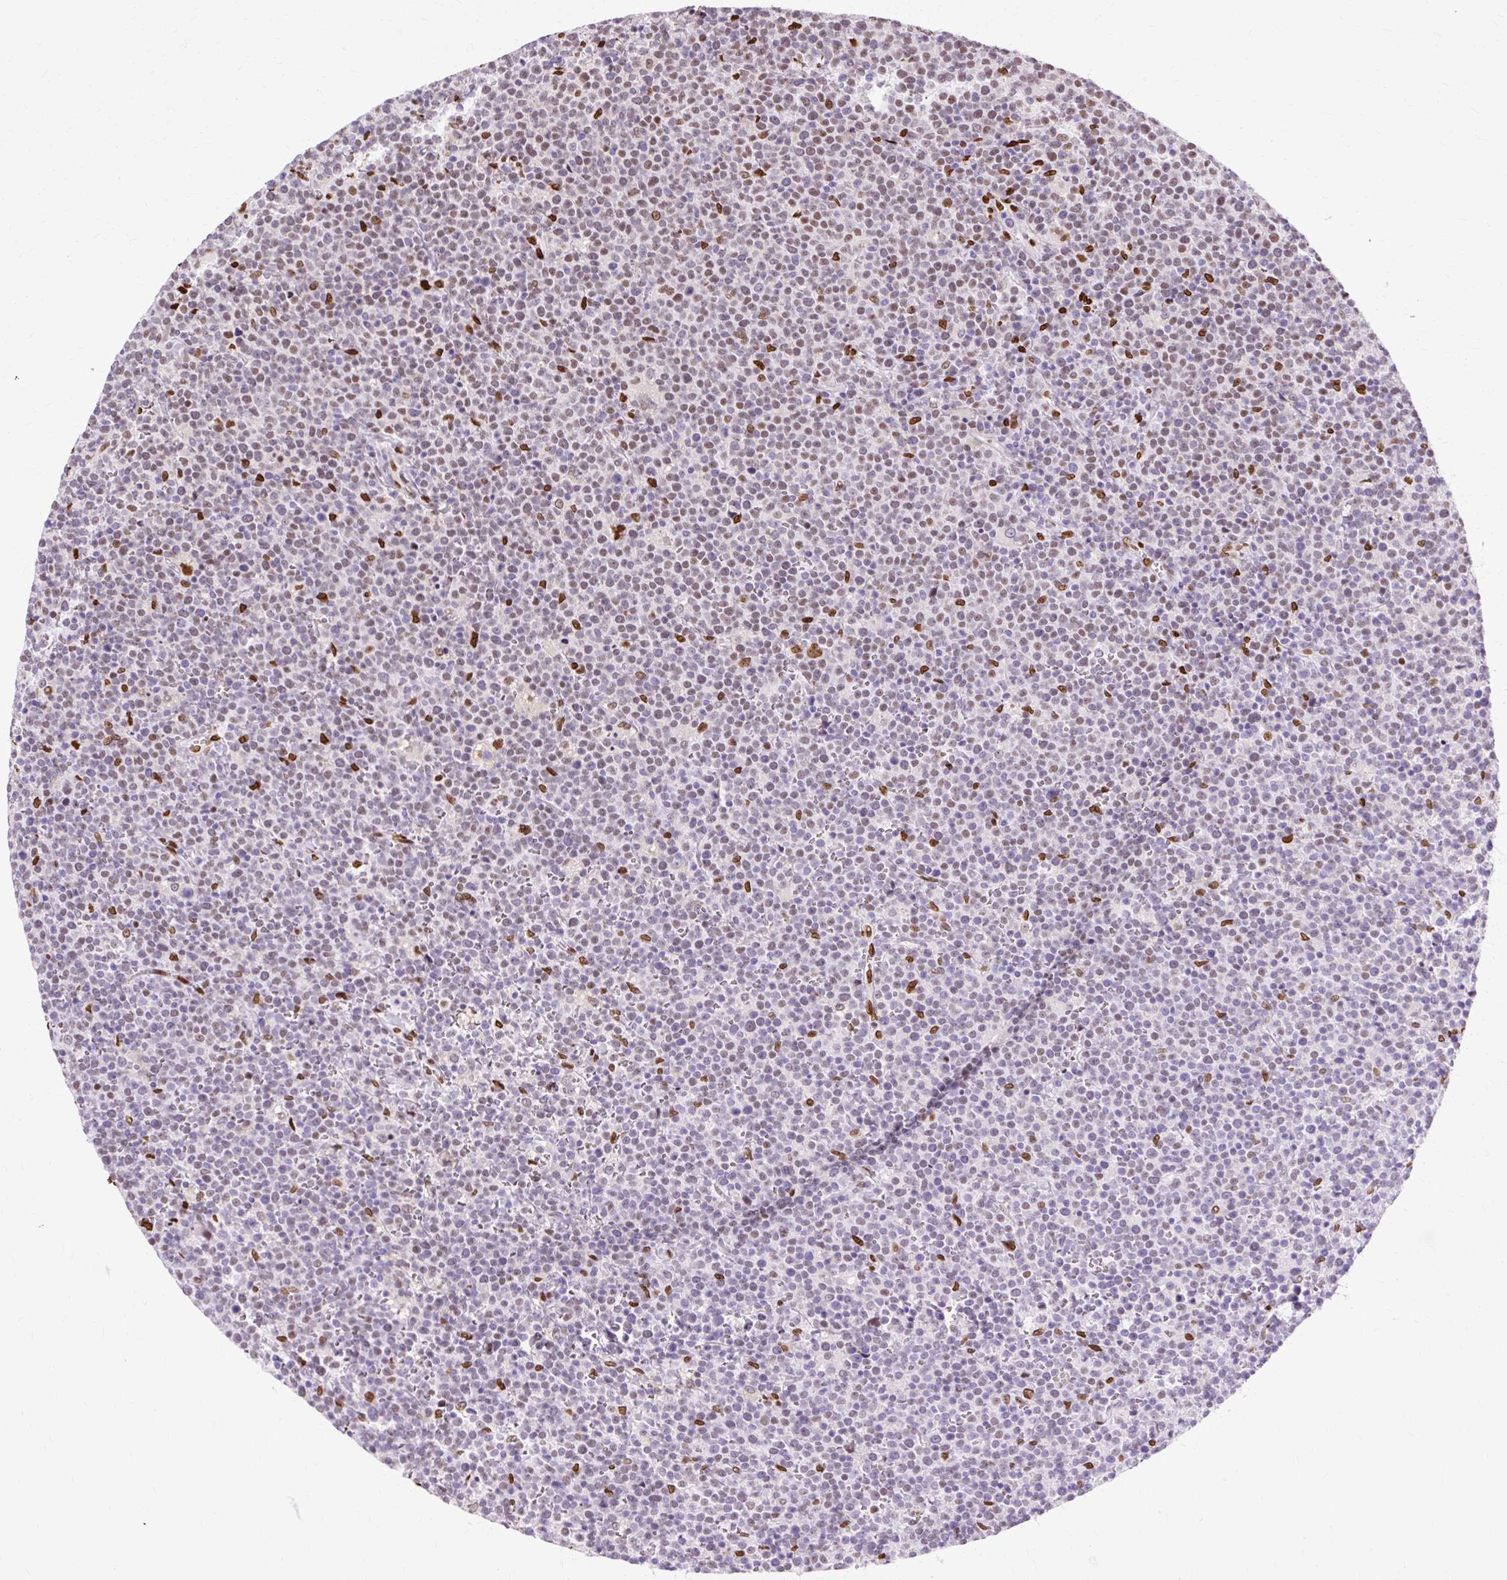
{"staining": {"intensity": "moderate", "quantity": "<25%", "location": "nuclear"}, "tissue": "lymphoma", "cell_type": "Tumor cells", "image_type": "cancer", "snomed": [{"axis": "morphology", "description": "Malignant lymphoma, non-Hodgkin's type, High grade"}, {"axis": "topography", "description": "Lymph node"}], "caption": "IHC of malignant lymphoma, non-Hodgkin's type (high-grade) exhibits low levels of moderate nuclear expression in about <25% of tumor cells. (Stains: DAB (3,3'-diaminobenzidine) in brown, nuclei in blue, Microscopy: brightfield microscopy at high magnification).", "gene": "TMEM184C", "patient": {"sex": "male", "age": 61}}